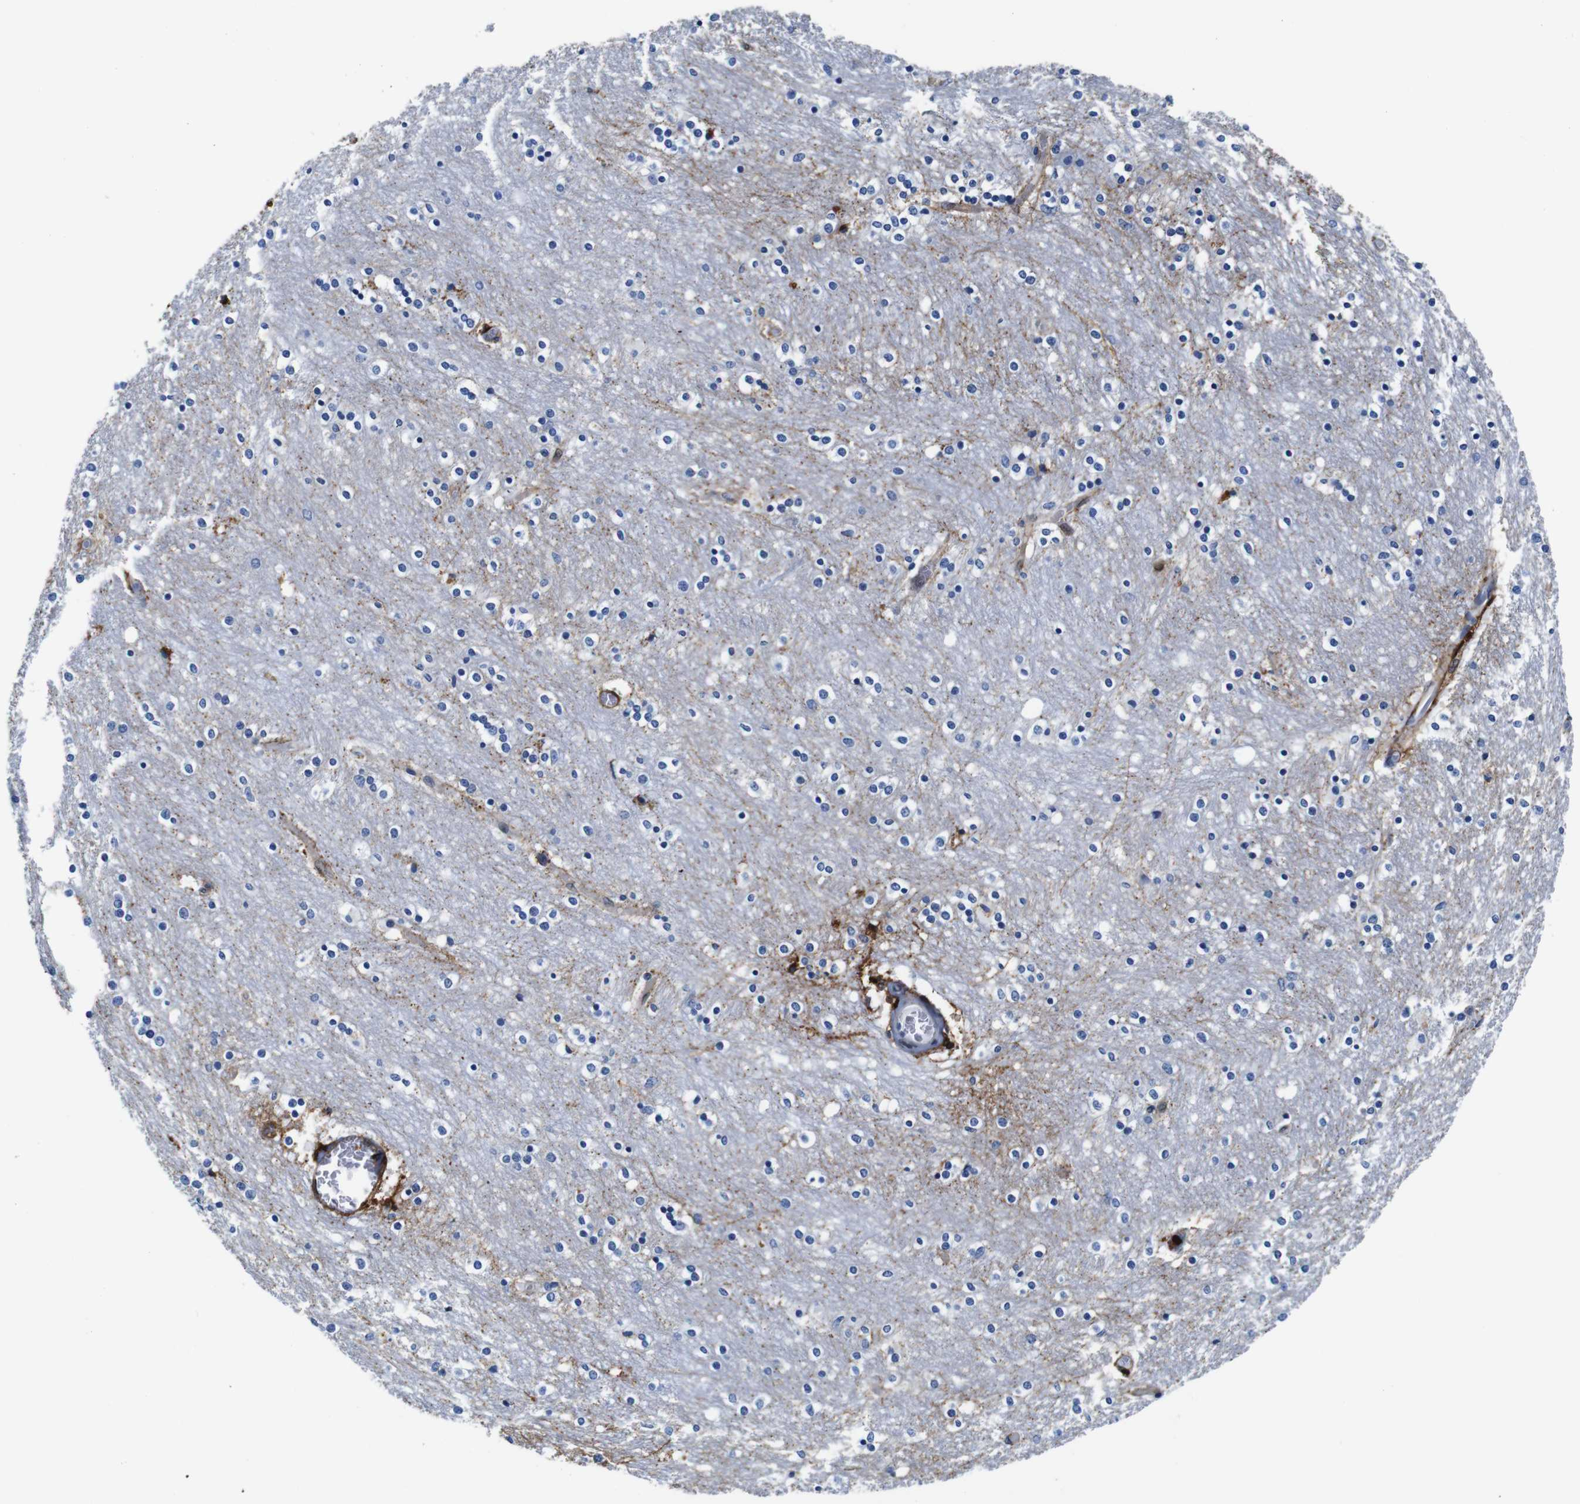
{"staining": {"intensity": "negative", "quantity": "none", "location": "none"}, "tissue": "caudate", "cell_type": "Glial cells", "image_type": "normal", "snomed": [{"axis": "morphology", "description": "Normal tissue, NOS"}, {"axis": "topography", "description": "Lateral ventricle wall"}], "caption": "Immunohistochemistry (IHC) histopathology image of normal caudate: human caudate stained with DAB (3,3'-diaminobenzidine) exhibits no significant protein staining in glial cells.", "gene": "ANXA1", "patient": {"sex": "female", "age": 54}}